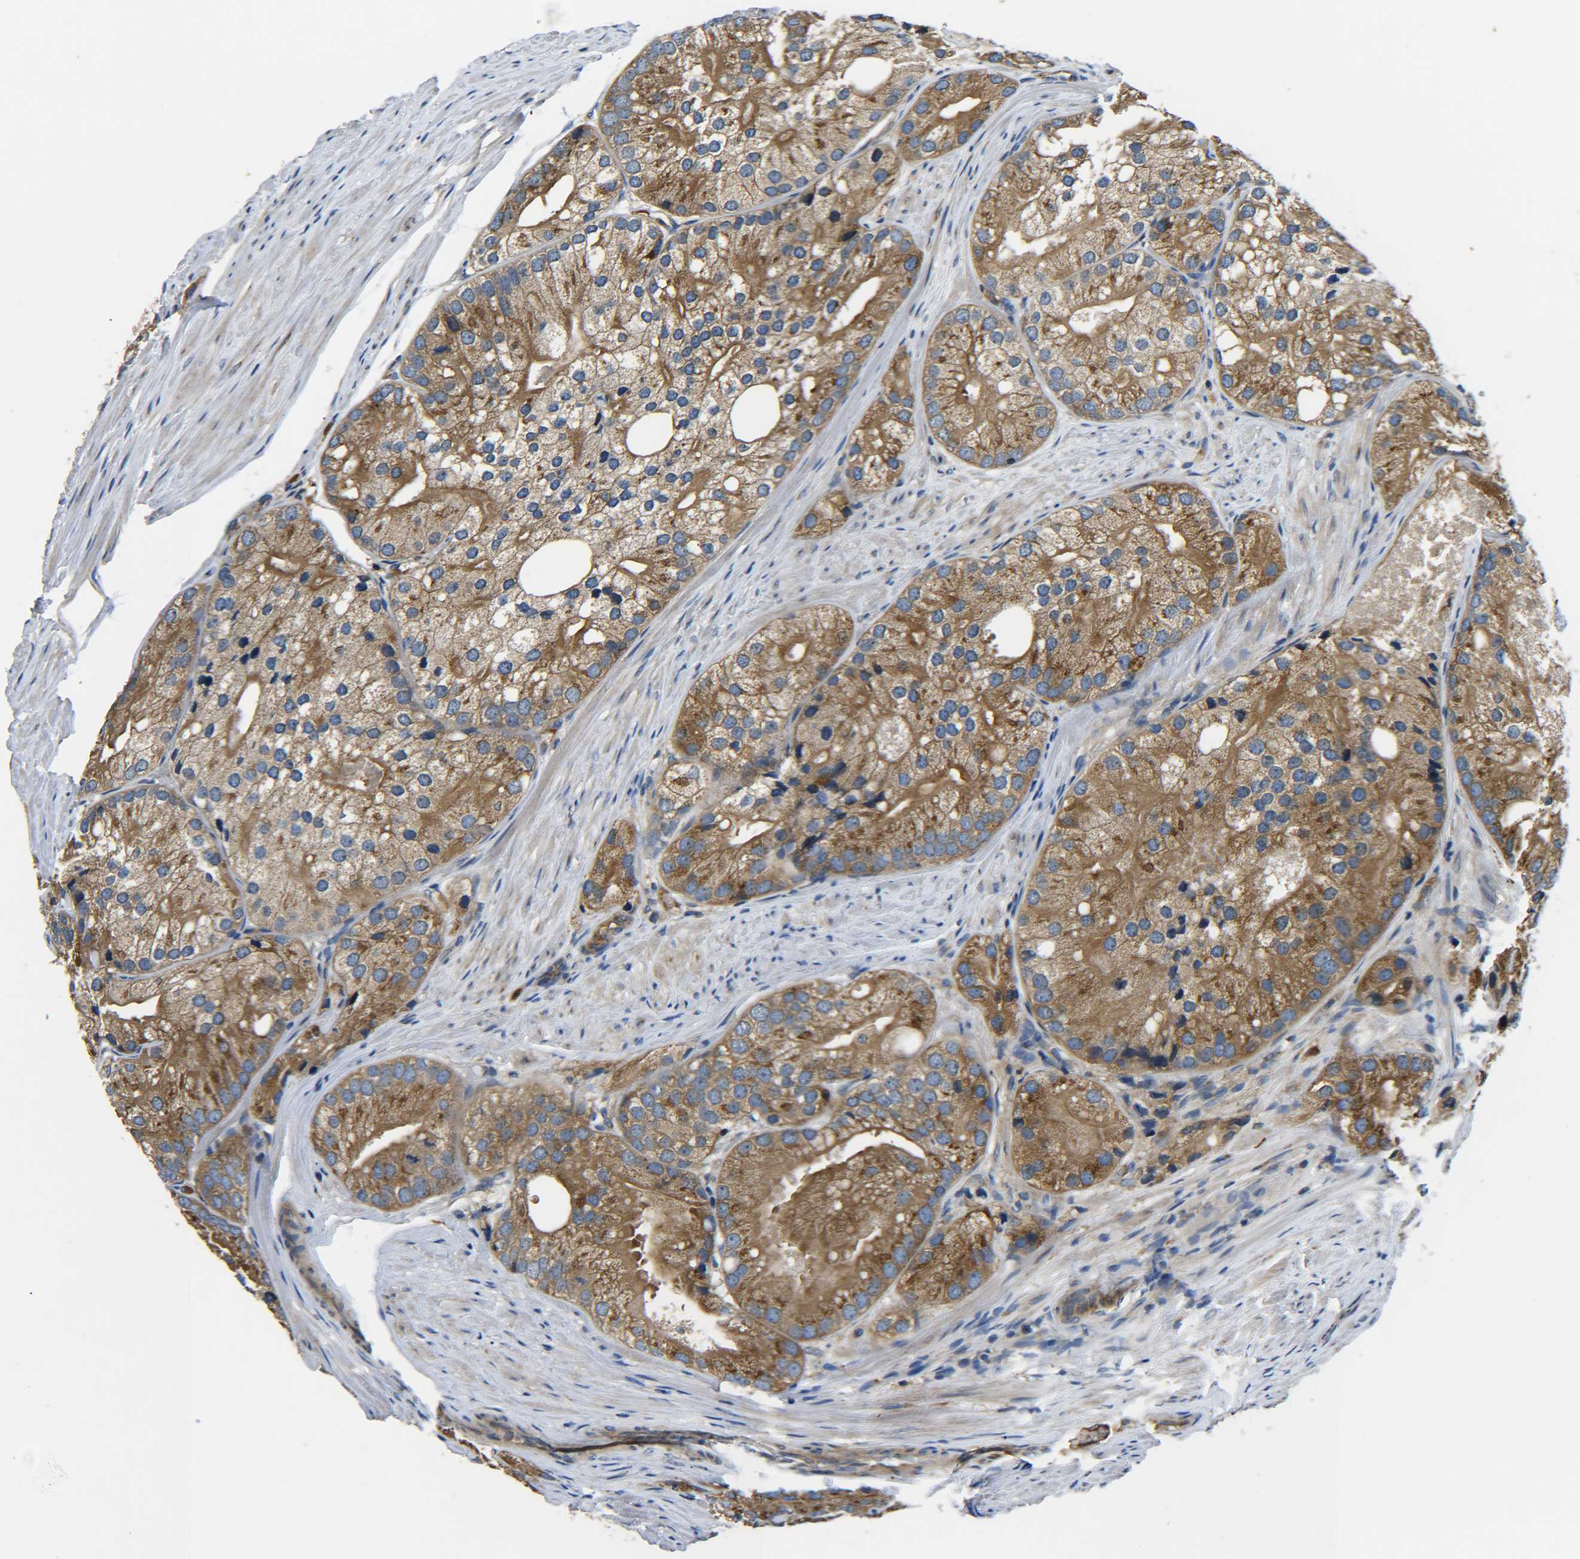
{"staining": {"intensity": "moderate", "quantity": ">75%", "location": "cytoplasmic/membranous"}, "tissue": "prostate cancer", "cell_type": "Tumor cells", "image_type": "cancer", "snomed": [{"axis": "morphology", "description": "Adenocarcinoma, Low grade"}, {"axis": "topography", "description": "Prostate"}], "caption": "Tumor cells exhibit medium levels of moderate cytoplasmic/membranous staining in approximately >75% of cells in human prostate low-grade adenocarcinoma. (Brightfield microscopy of DAB IHC at high magnification).", "gene": "RAB1B", "patient": {"sex": "male", "age": 69}}